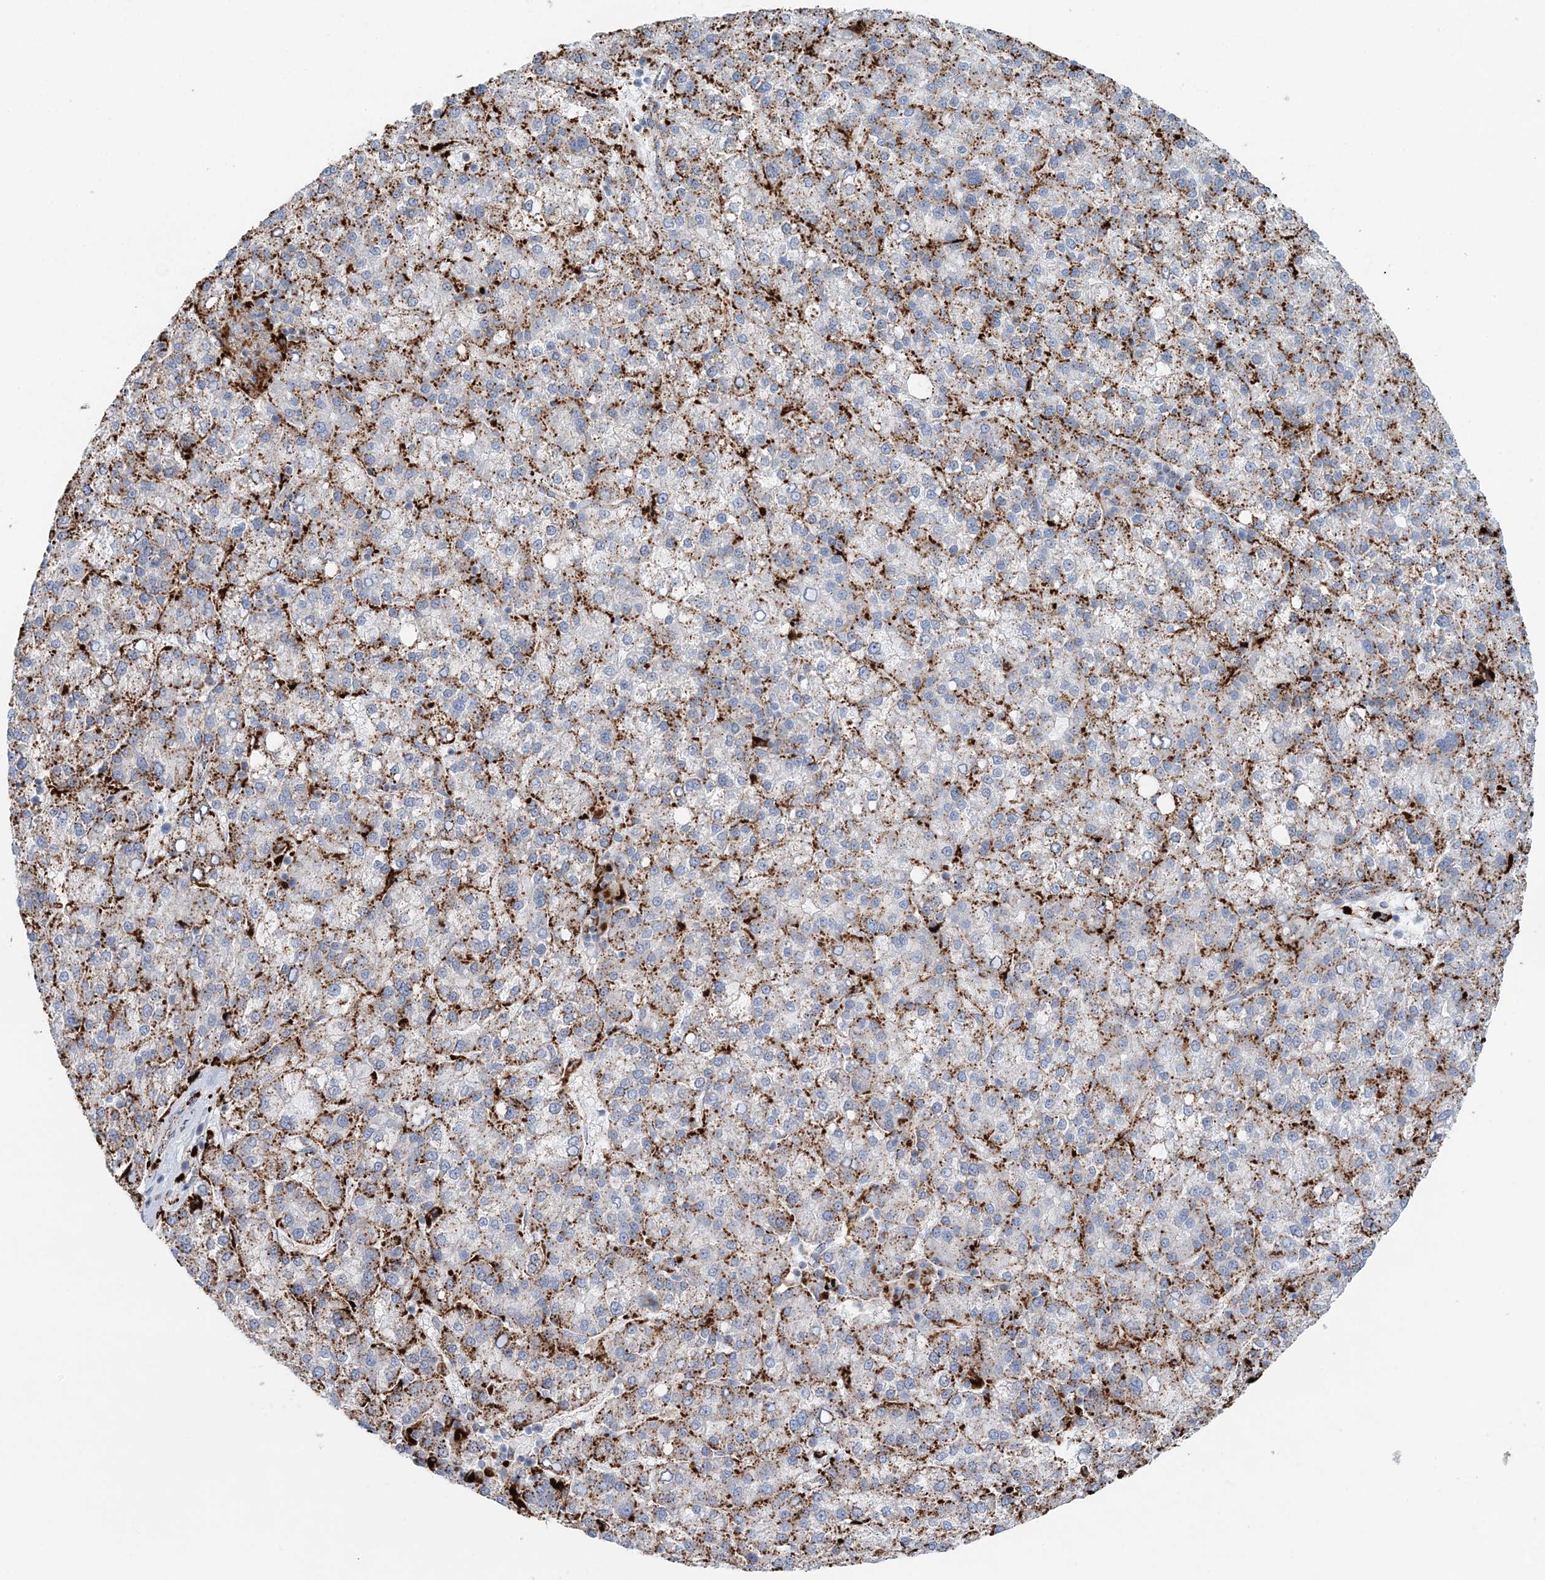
{"staining": {"intensity": "moderate", "quantity": ">75%", "location": "cytoplasmic/membranous"}, "tissue": "liver cancer", "cell_type": "Tumor cells", "image_type": "cancer", "snomed": [{"axis": "morphology", "description": "Carcinoma, Hepatocellular, NOS"}, {"axis": "topography", "description": "Liver"}], "caption": "The photomicrograph exhibits a brown stain indicating the presence of a protein in the cytoplasmic/membranous of tumor cells in liver cancer.", "gene": "TPP1", "patient": {"sex": "female", "age": 58}}